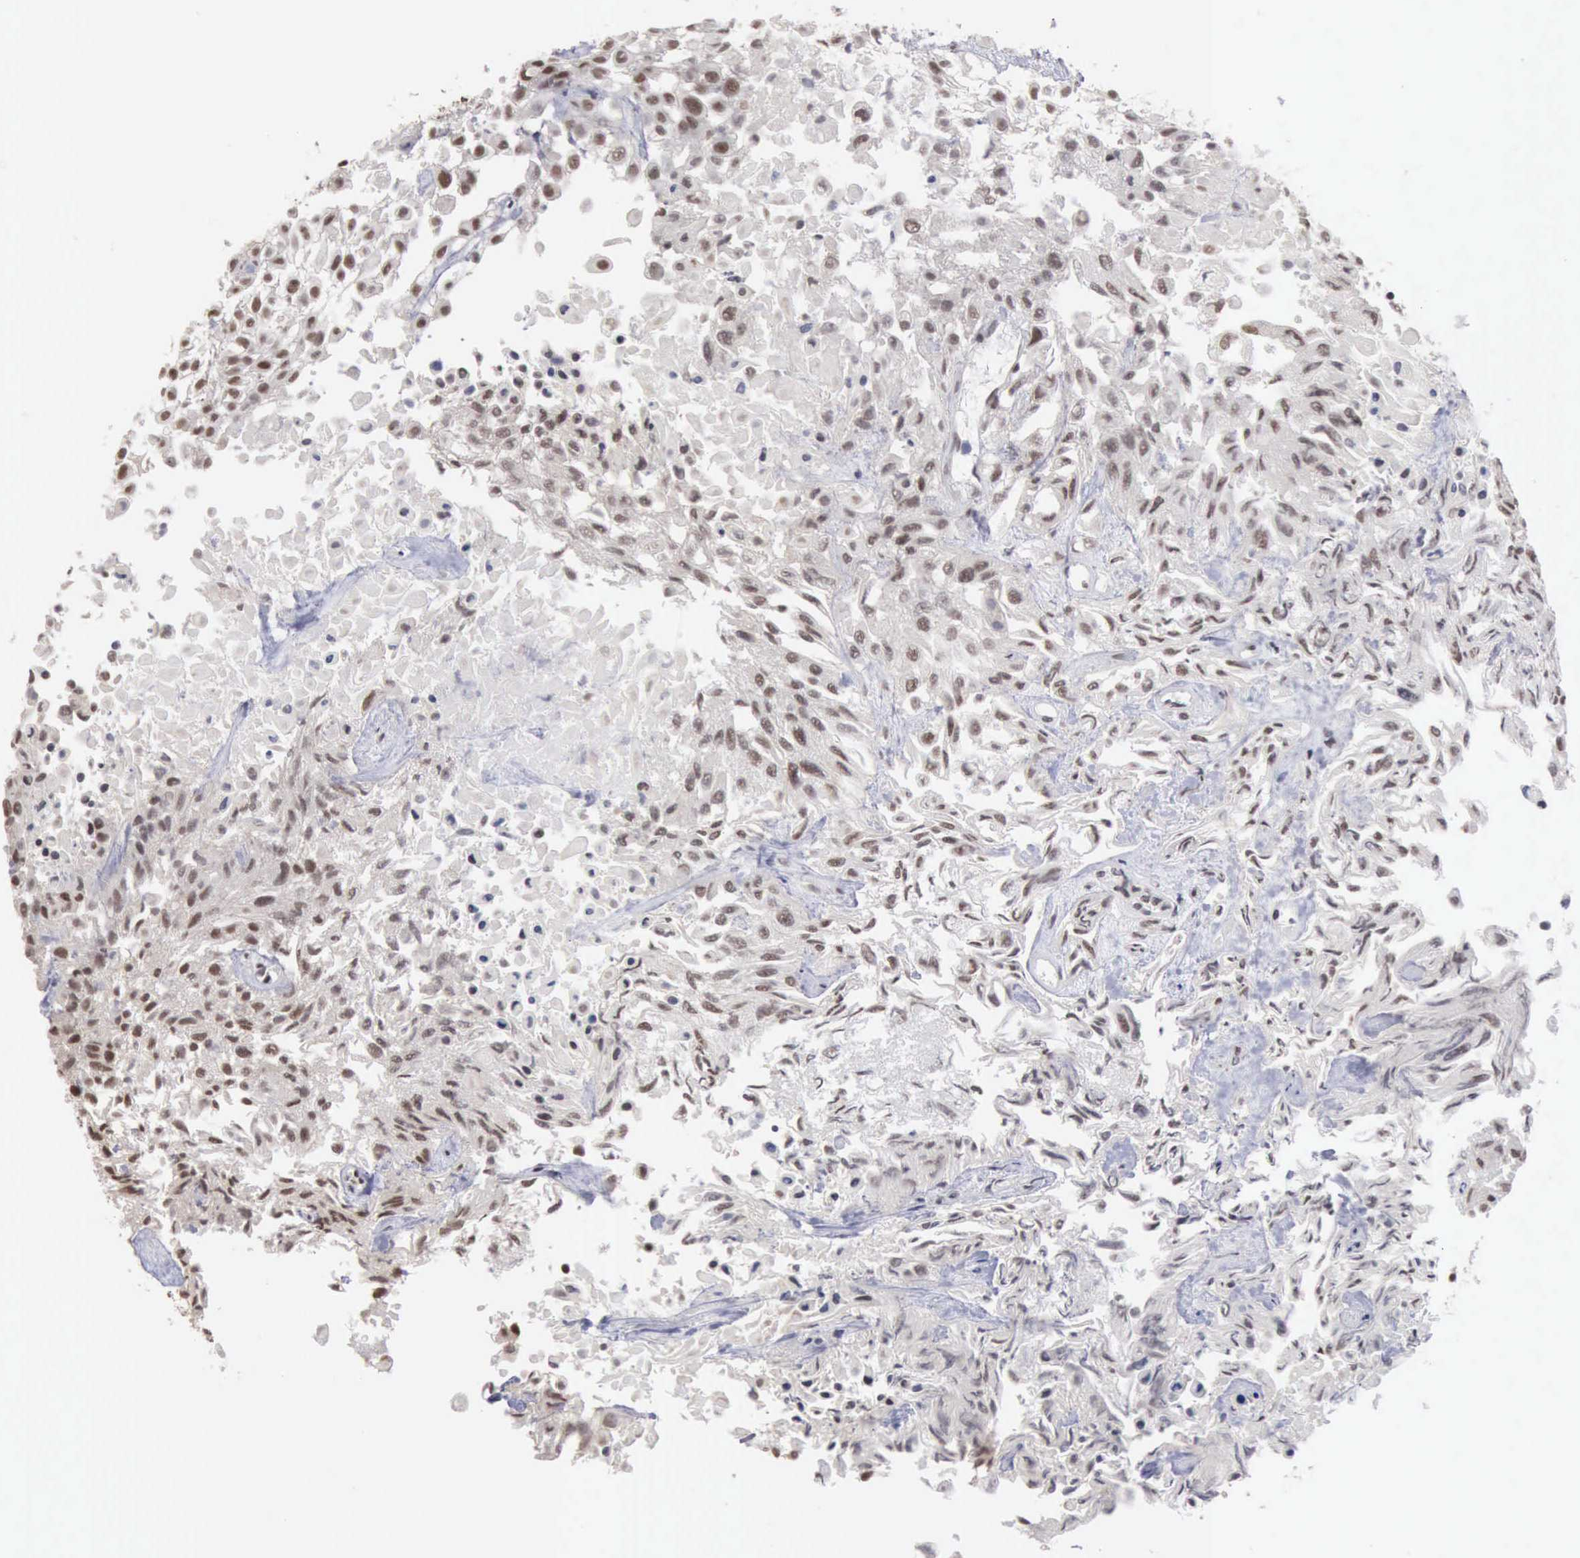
{"staining": {"intensity": "moderate", "quantity": "25%-75%", "location": "nuclear"}, "tissue": "urothelial cancer", "cell_type": "Tumor cells", "image_type": "cancer", "snomed": [{"axis": "morphology", "description": "Urothelial carcinoma, High grade"}, {"axis": "topography", "description": "Urinary bladder"}], "caption": "Immunohistochemistry (IHC) histopathology image of neoplastic tissue: urothelial carcinoma (high-grade) stained using IHC displays medium levels of moderate protein expression localized specifically in the nuclear of tumor cells, appearing as a nuclear brown color.", "gene": "TAF1", "patient": {"sex": "male", "age": 56}}